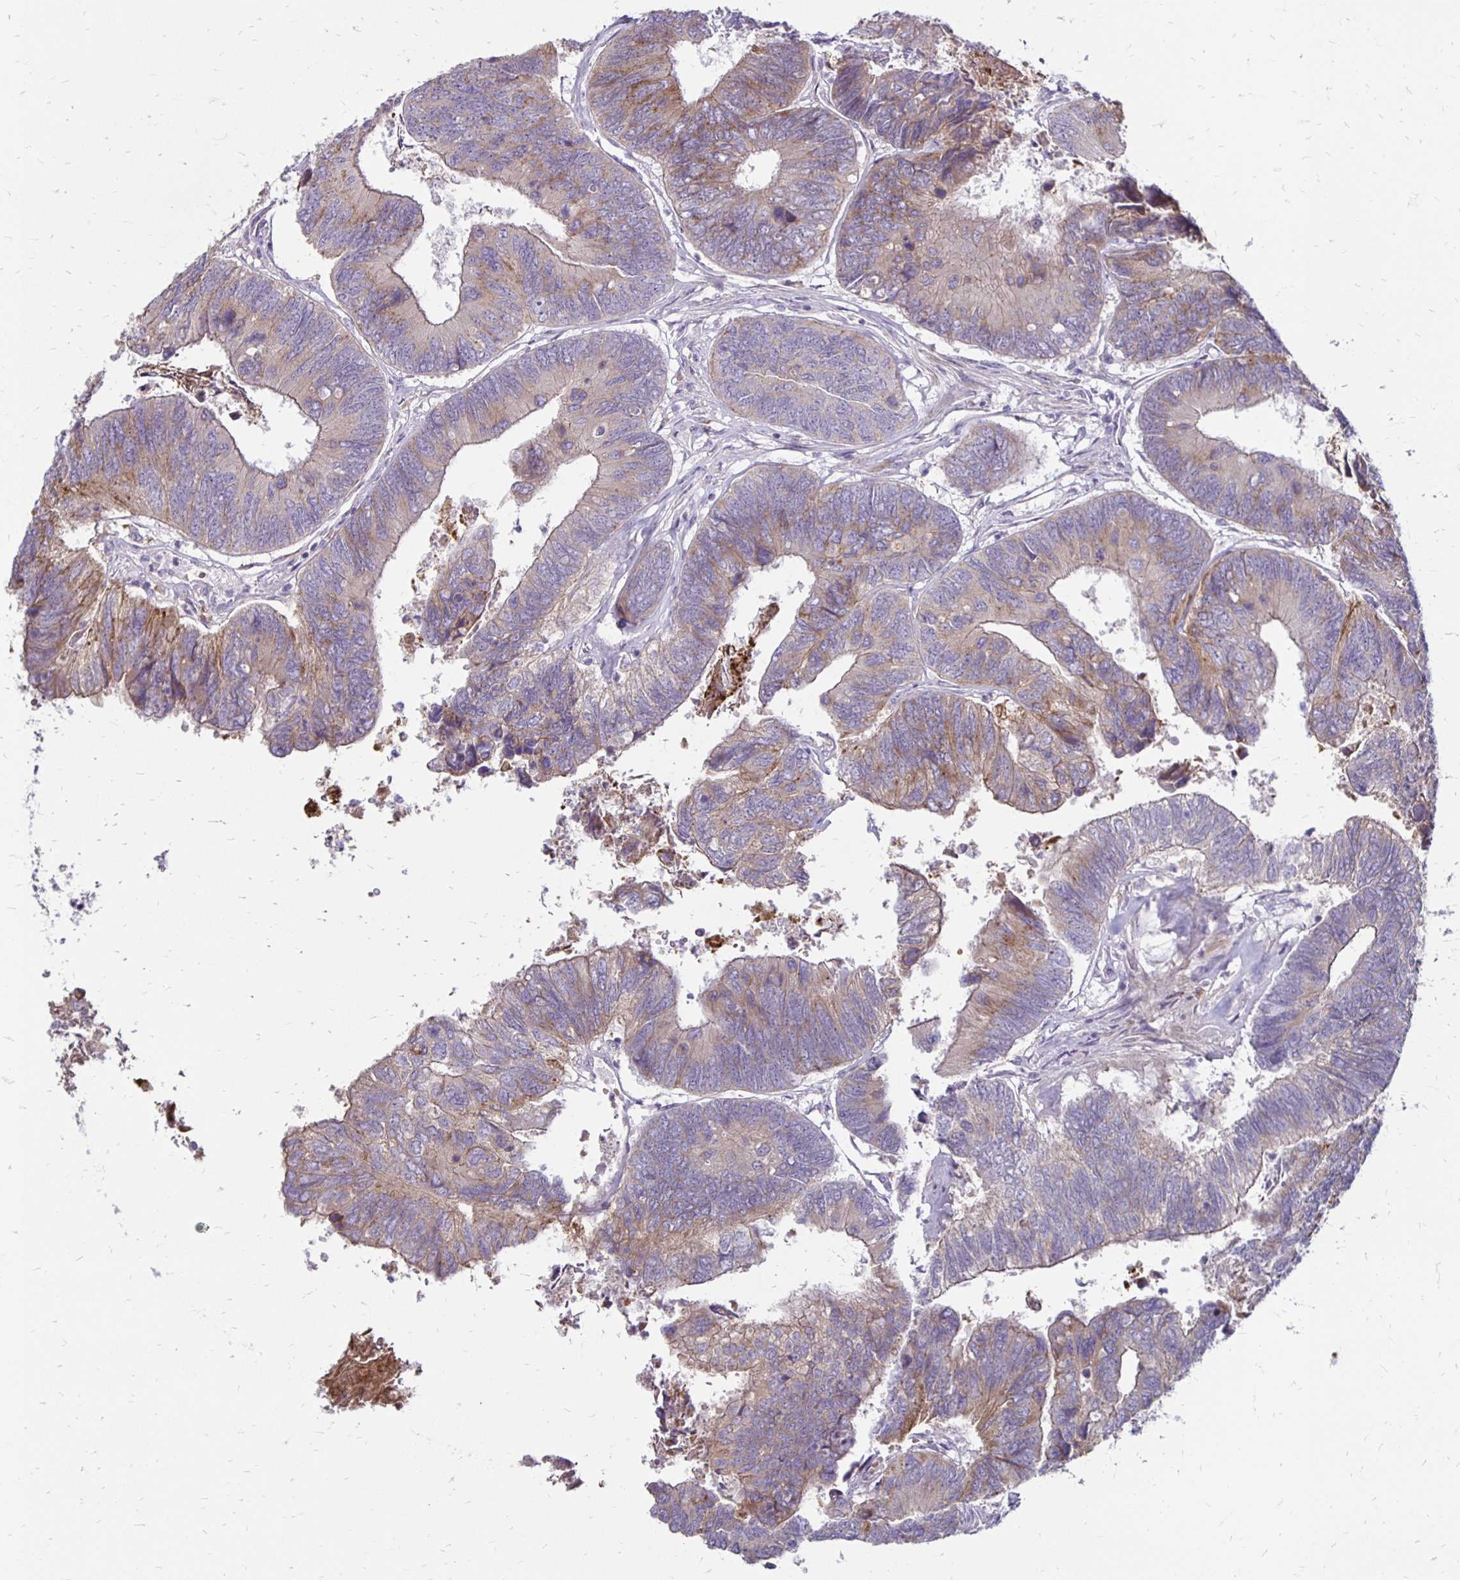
{"staining": {"intensity": "weak", "quantity": "<25%", "location": "cytoplasmic/membranous"}, "tissue": "colorectal cancer", "cell_type": "Tumor cells", "image_type": "cancer", "snomed": [{"axis": "morphology", "description": "Adenocarcinoma, NOS"}, {"axis": "topography", "description": "Colon"}], "caption": "High power microscopy histopathology image of an immunohistochemistry image of colorectal adenocarcinoma, revealing no significant expression in tumor cells.", "gene": "KATNBL1", "patient": {"sex": "female", "age": 67}}